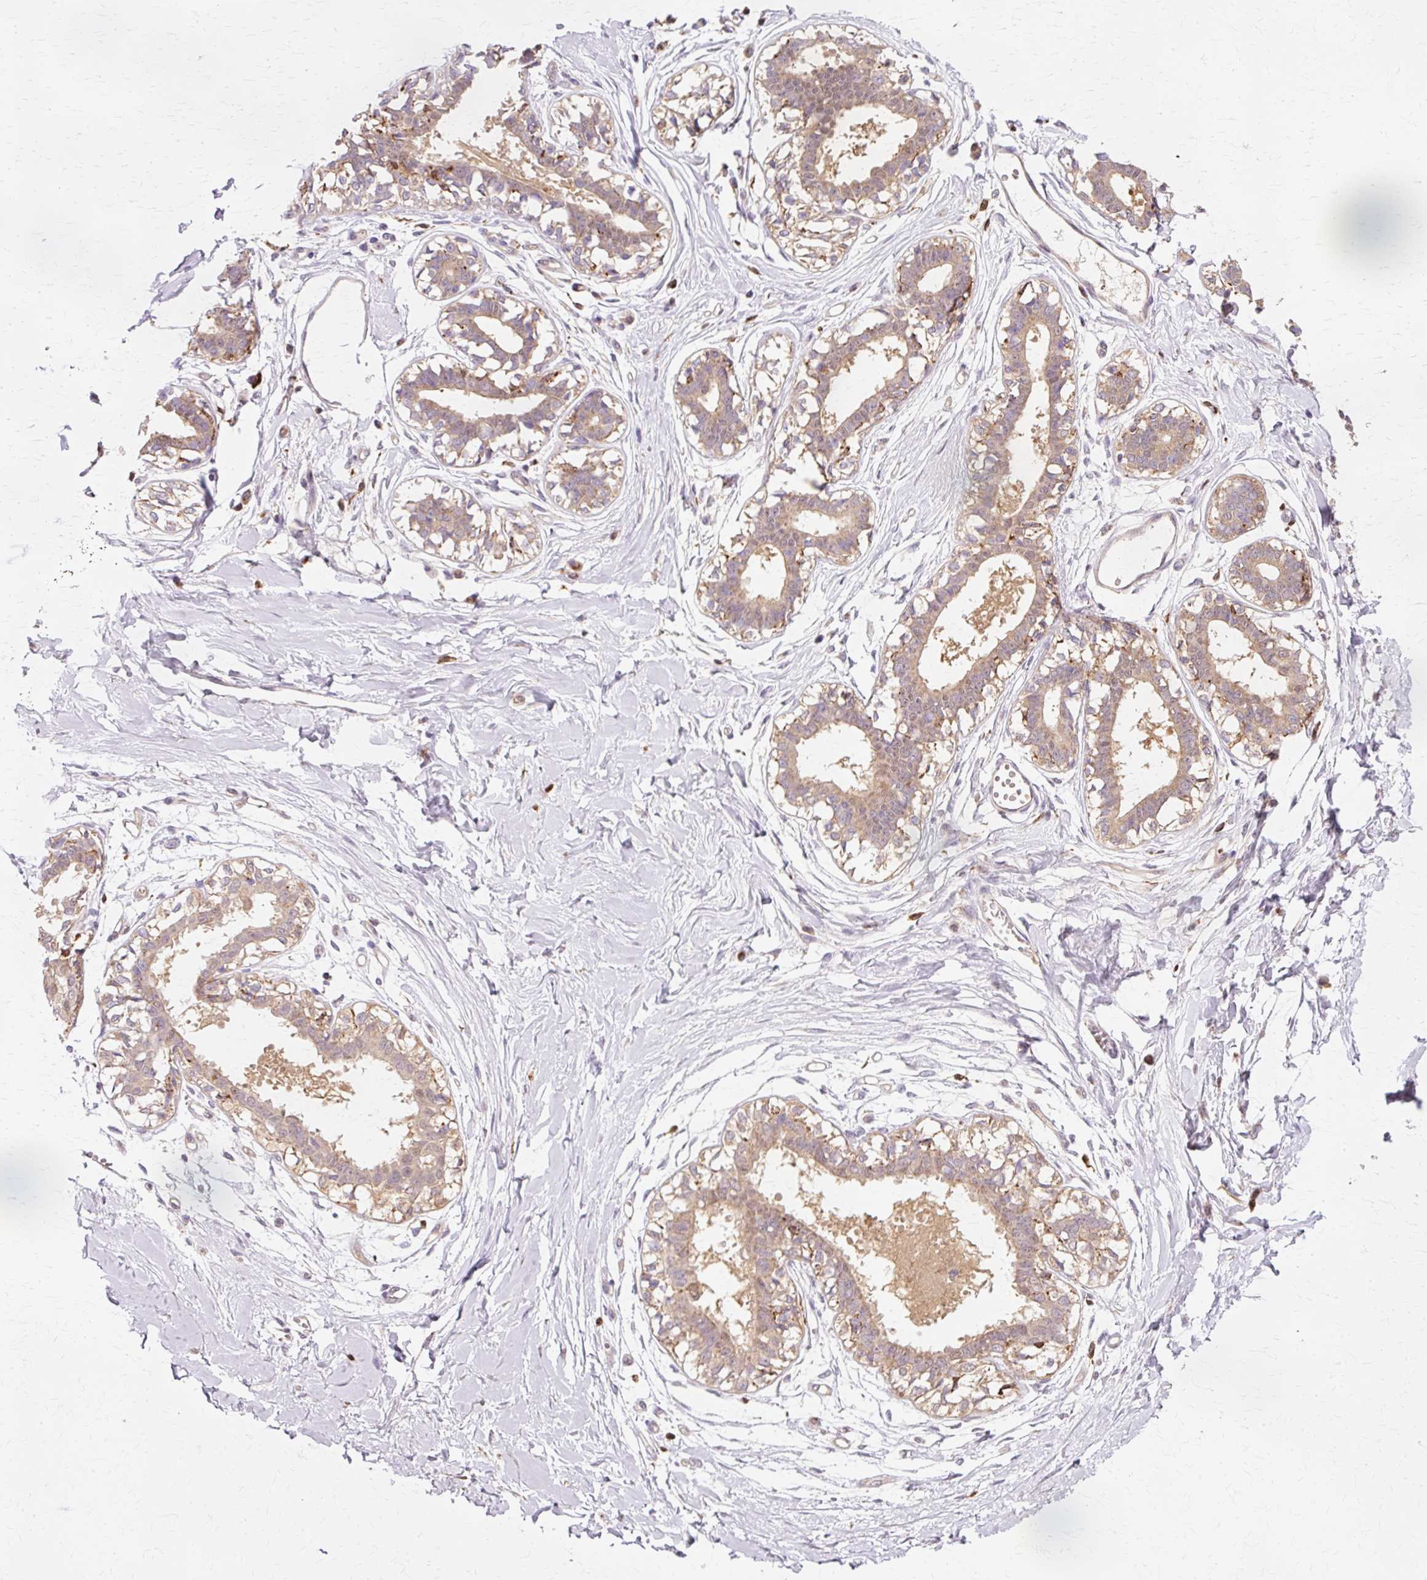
{"staining": {"intensity": "moderate", "quantity": "25%-75%", "location": "cytoplasmic/membranous"}, "tissue": "breast", "cell_type": "Glandular cells", "image_type": "normal", "snomed": [{"axis": "morphology", "description": "Normal tissue, NOS"}, {"axis": "topography", "description": "Breast"}], "caption": "Protein analysis of benign breast demonstrates moderate cytoplasmic/membranous staining in about 25%-75% of glandular cells.", "gene": "GPX1", "patient": {"sex": "female", "age": 45}}